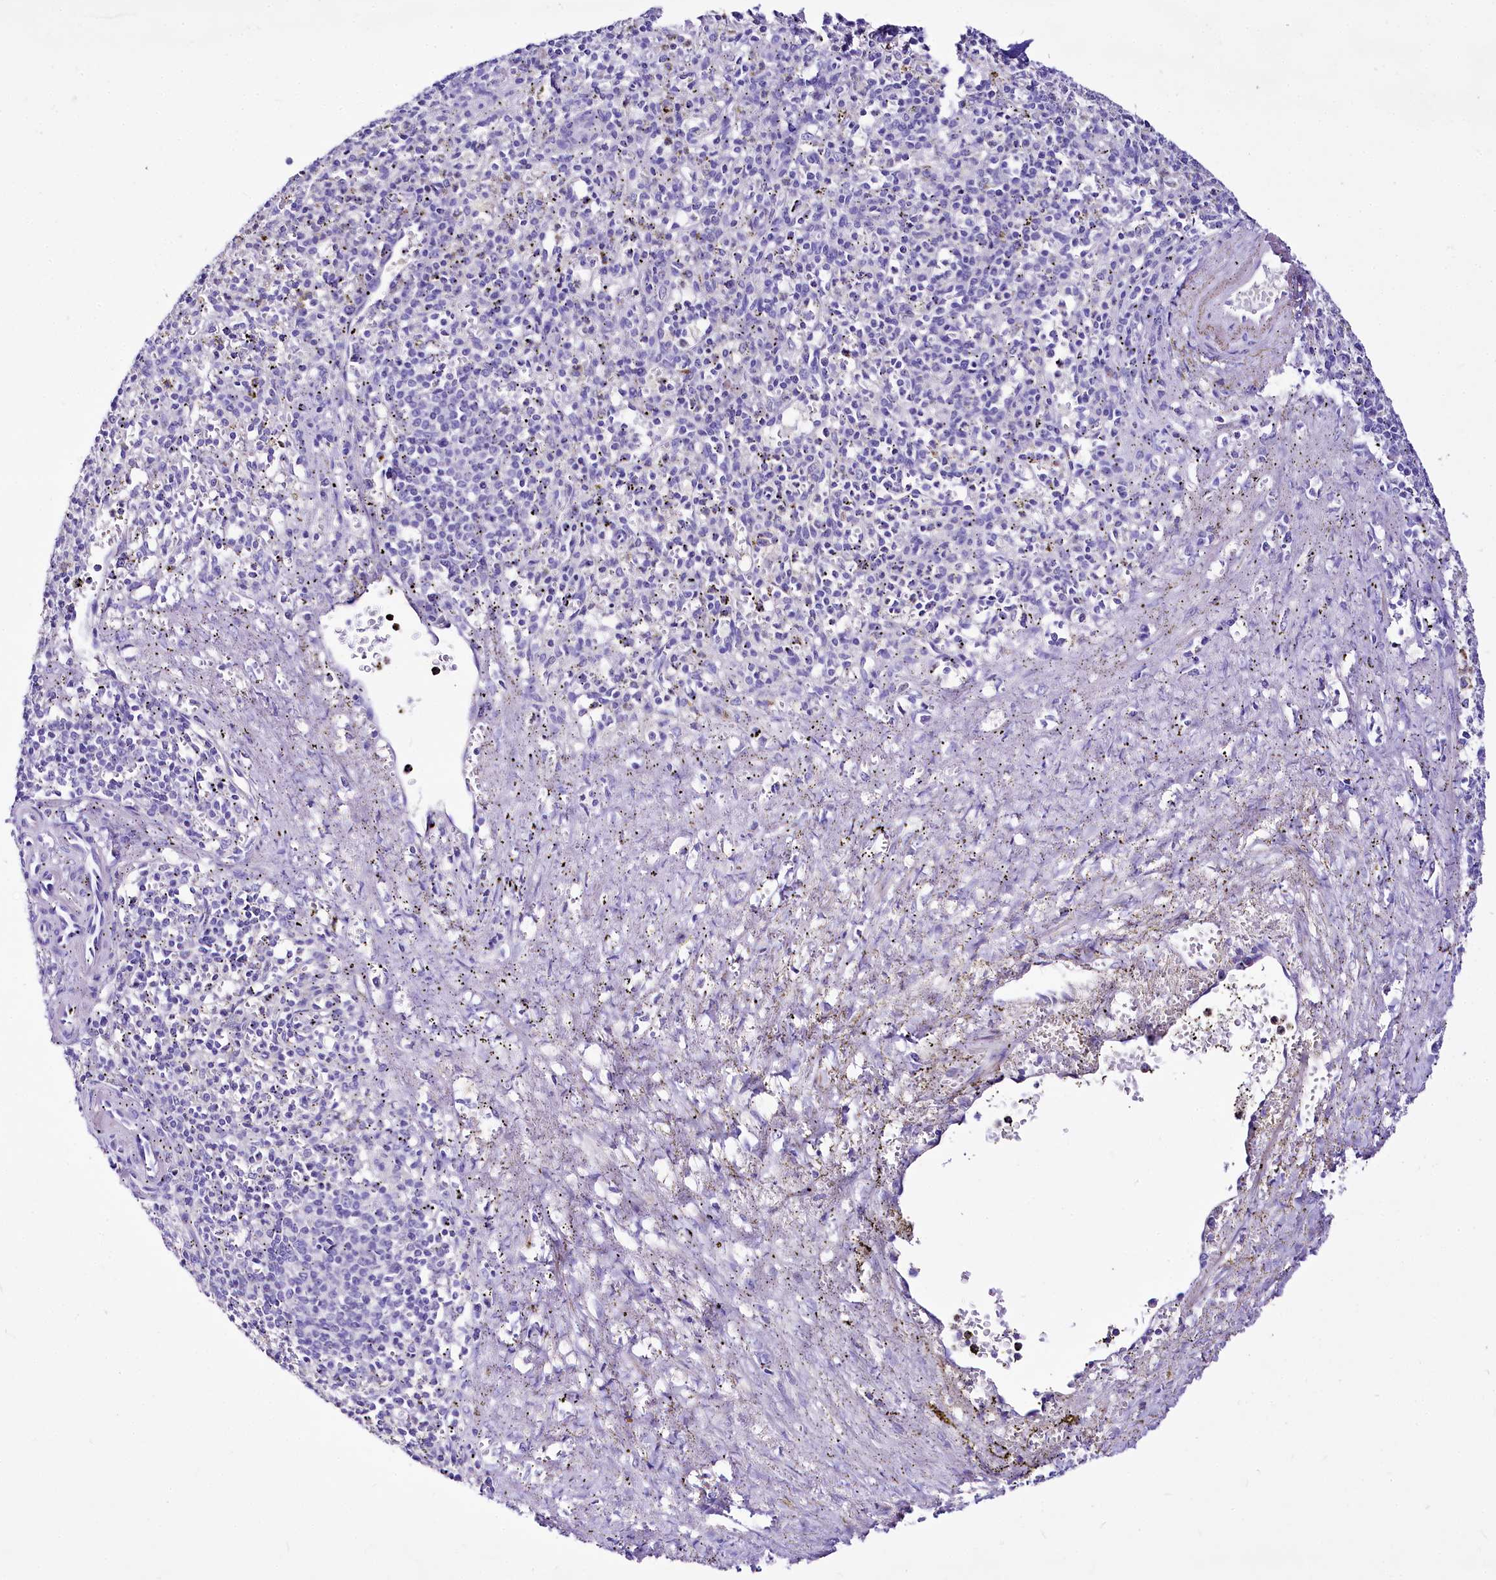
{"staining": {"intensity": "negative", "quantity": "none", "location": "none"}, "tissue": "spleen", "cell_type": "Cells in red pulp", "image_type": "normal", "snomed": [{"axis": "morphology", "description": "Normal tissue, NOS"}, {"axis": "topography", "description": "Spleen"}], "caption": "This is a image of IHC staining of benign spleen, which shows no staining in cells in red pulp. Nuclei are stained in blue.", "gene": "A2ML1", "patient": {"sex": "male", "age": 72}}